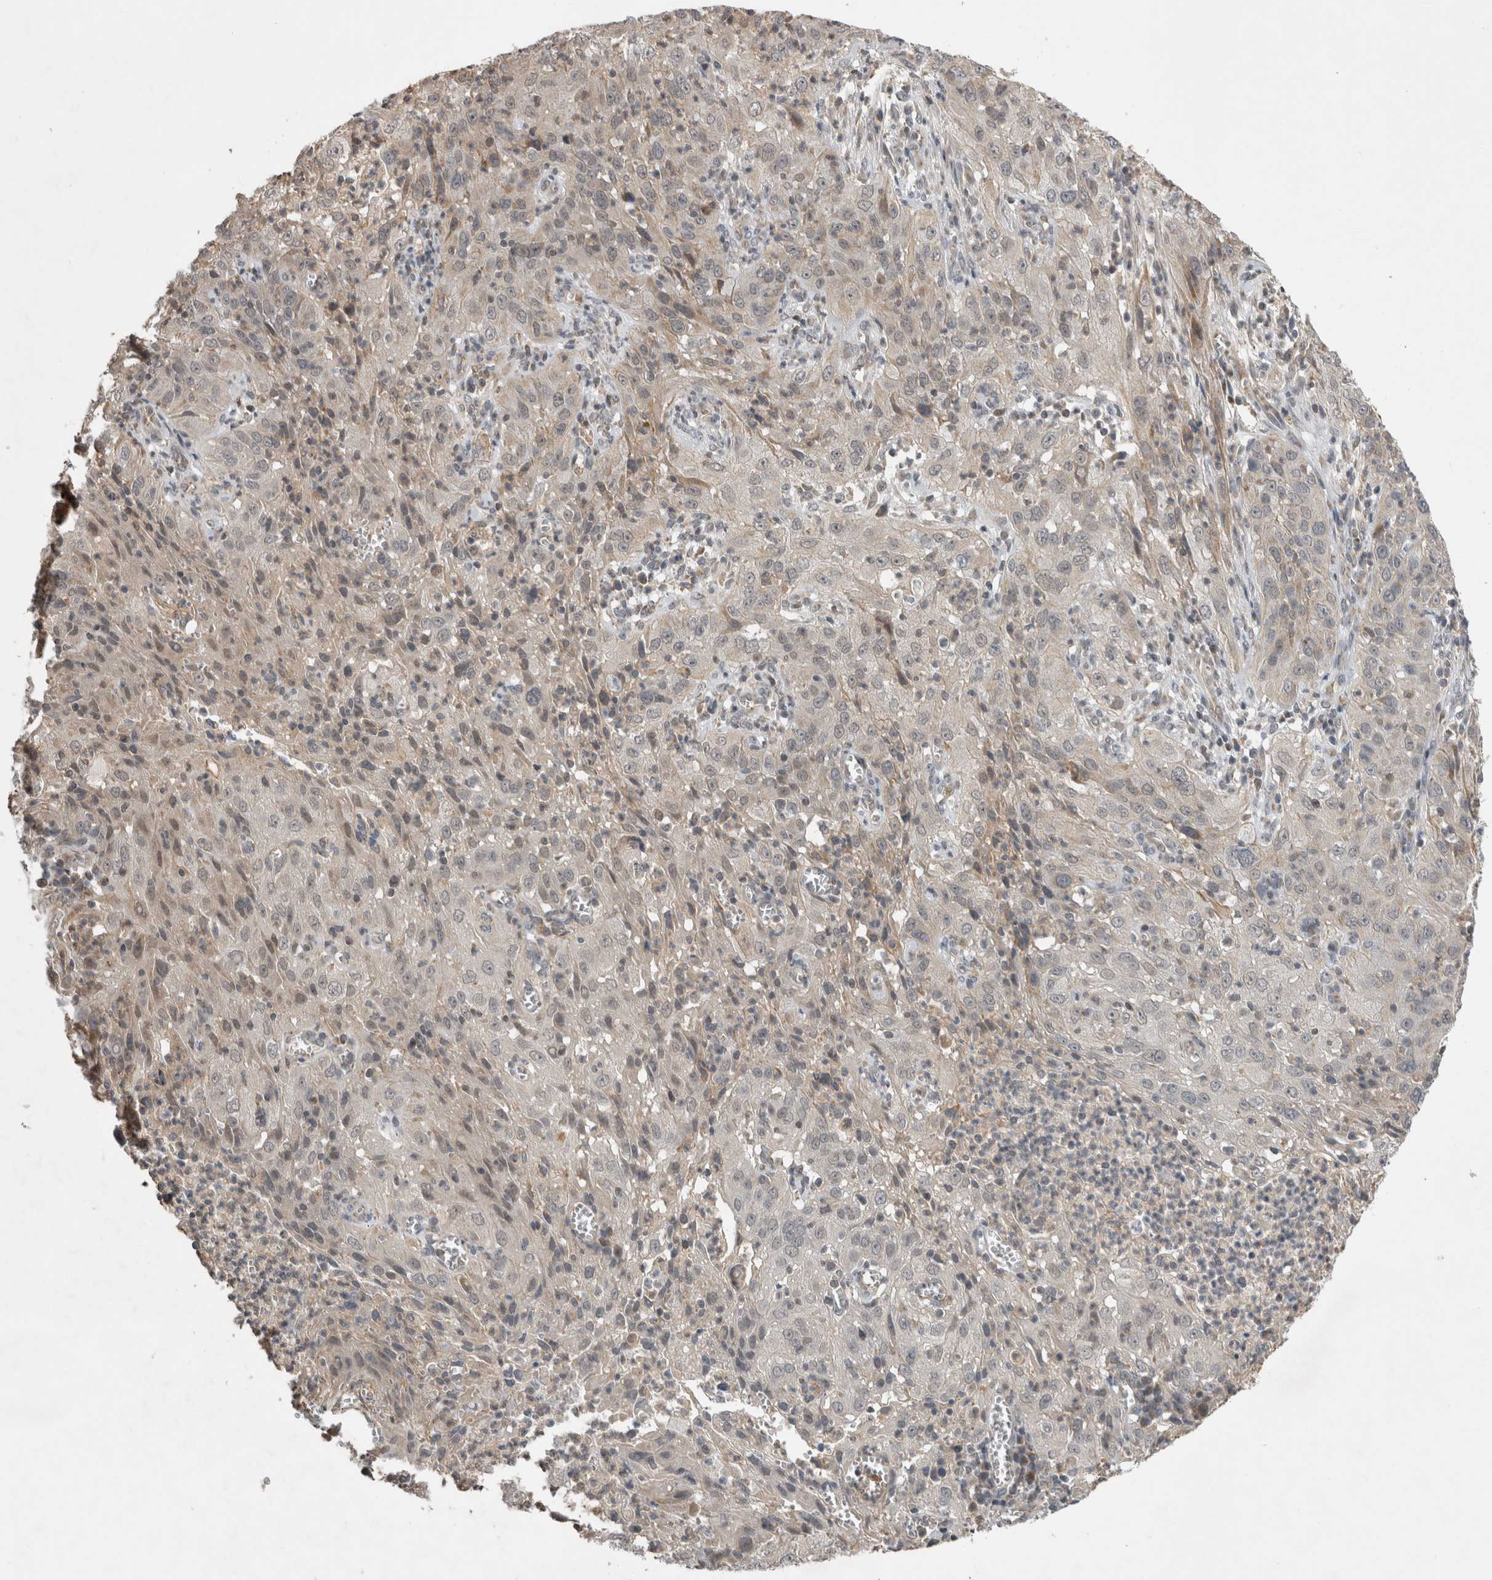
{"staining": {"intensity": "negative", "quantity": "none", "location": "none"}, "tissue": "cervical cancer", "cell_type": "Tumor cells", "image_type": "cancer", "snomed": [{"axis": "morphology", "description": "Squamous cell carcinoma, NOS"}, {"axis": "topography", "description": "Cervix"}], "caption": "An IHC image of cervical squamous cell carcinoma is shown. There is no staining in tumor cells of cervical squamous cell carcinoma.", "gene": "KCNIP1", "patient": {"sex": "female", "age": 32}}